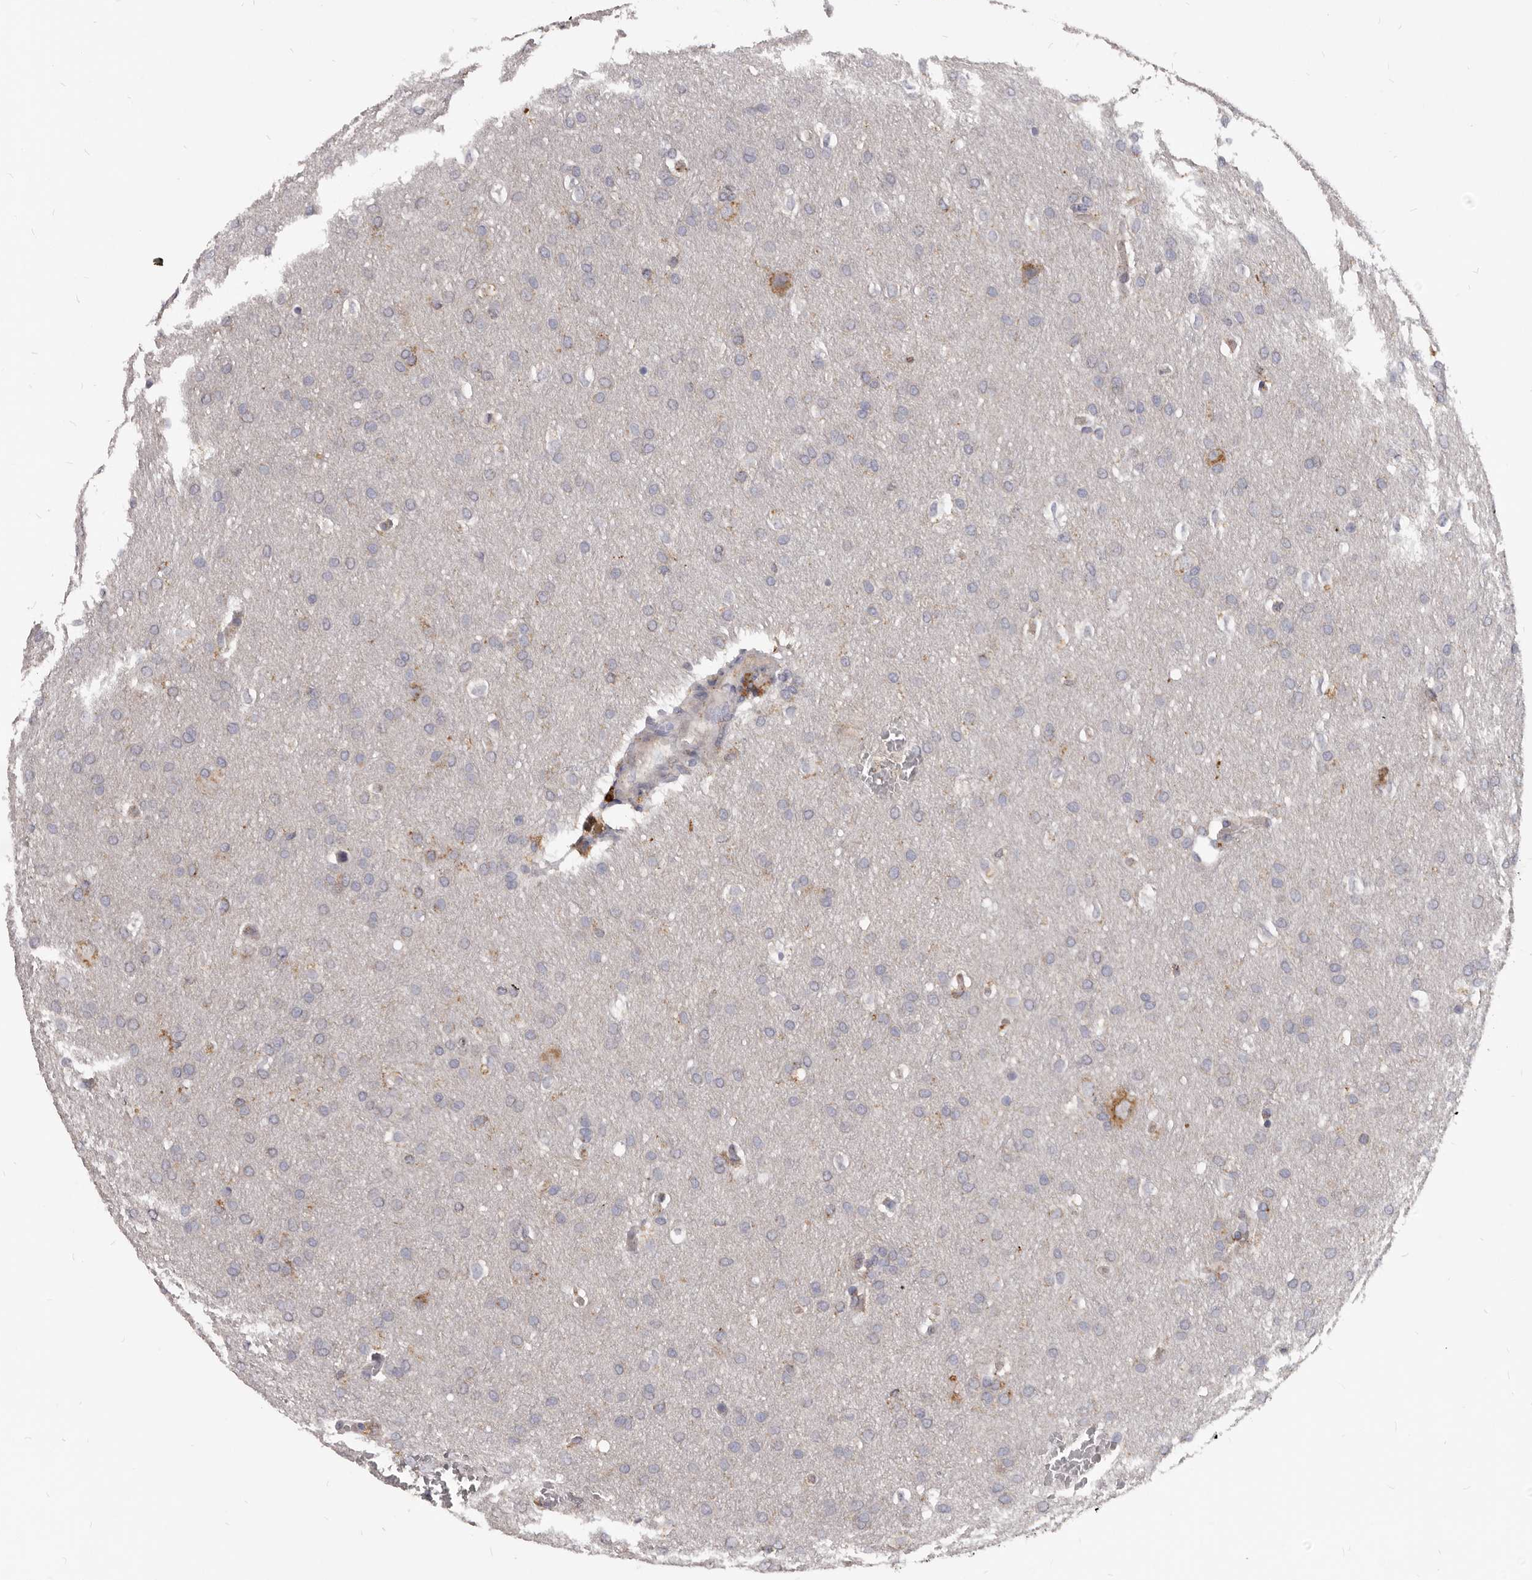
{"staining": {"intensity": "negative", "quantity": "none", "location": "none"}, "tissue": "glioma", "cell_type": "Tumor cells", "image_type": "cancer", "snomed": [{"axis": "morphology", "description": "Glioma, malignant, Low grade"}, {"axis": "topography", "description": "Brain"}], "caption": "Tumor cells are negative for protein expression in human low-grade glioma (malignant).", "gene": "PI4K2A", "patient": {"sex": "female", "age": 37}}